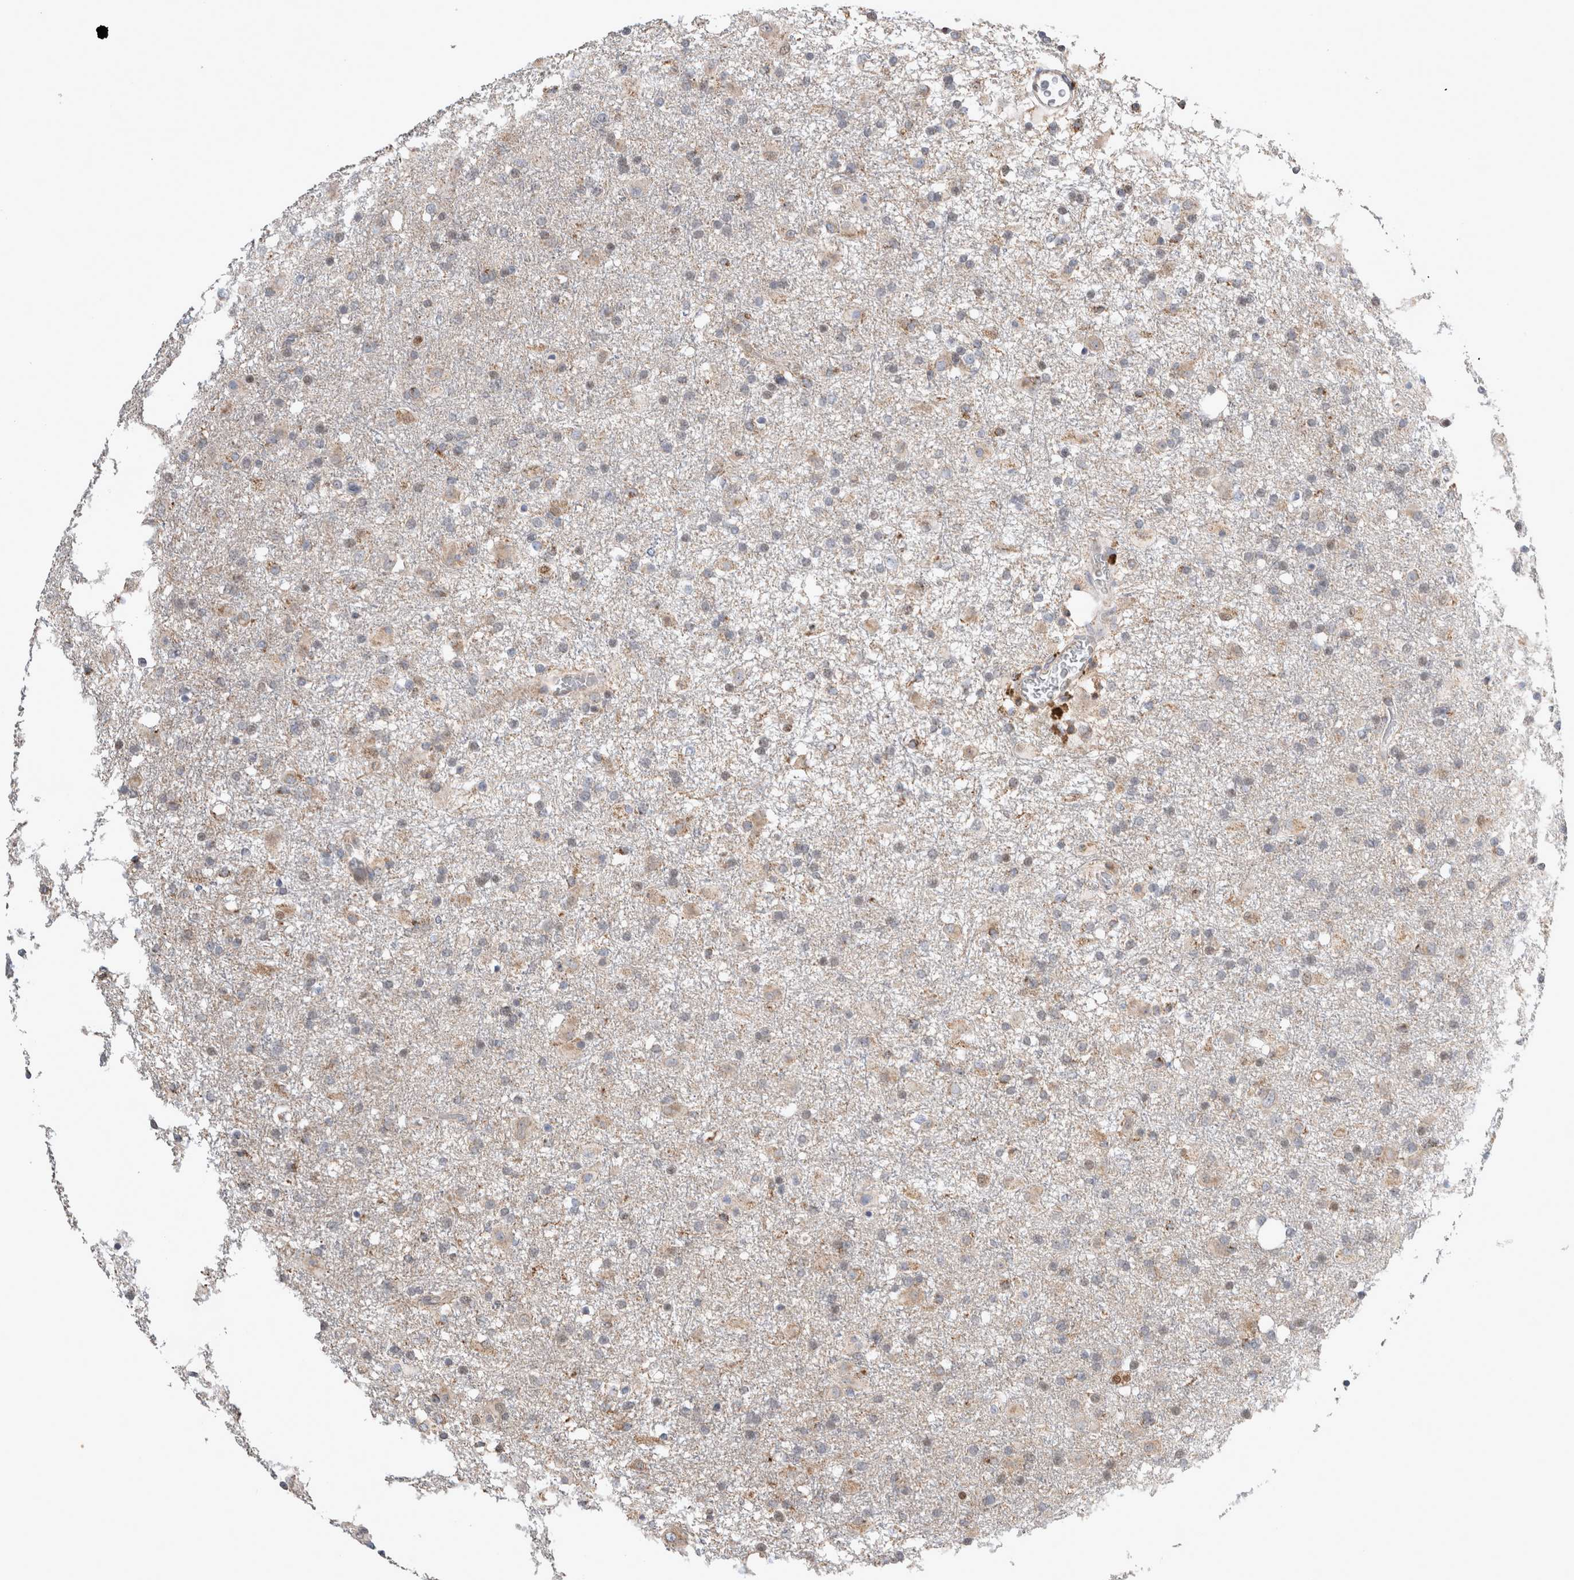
{"staining": {"intensity": "weak", "quantity": "<25%", "location": "cytoplasmic/membranous"}, "tissue": "glioma", "cell_type": "Tumor cells", "image_type": "cancer", "snomed": [{"axis": "morphology", "description": "Glioma, malignant, Low grade"}, {"axis": "topography", "description": "Brain"}], "caption": "Photomicrograph shows no protein positivity in tumor cells of glioma tissue.", "gene": "AGMAT", "patient": {"sex": "male", "age": 65}}